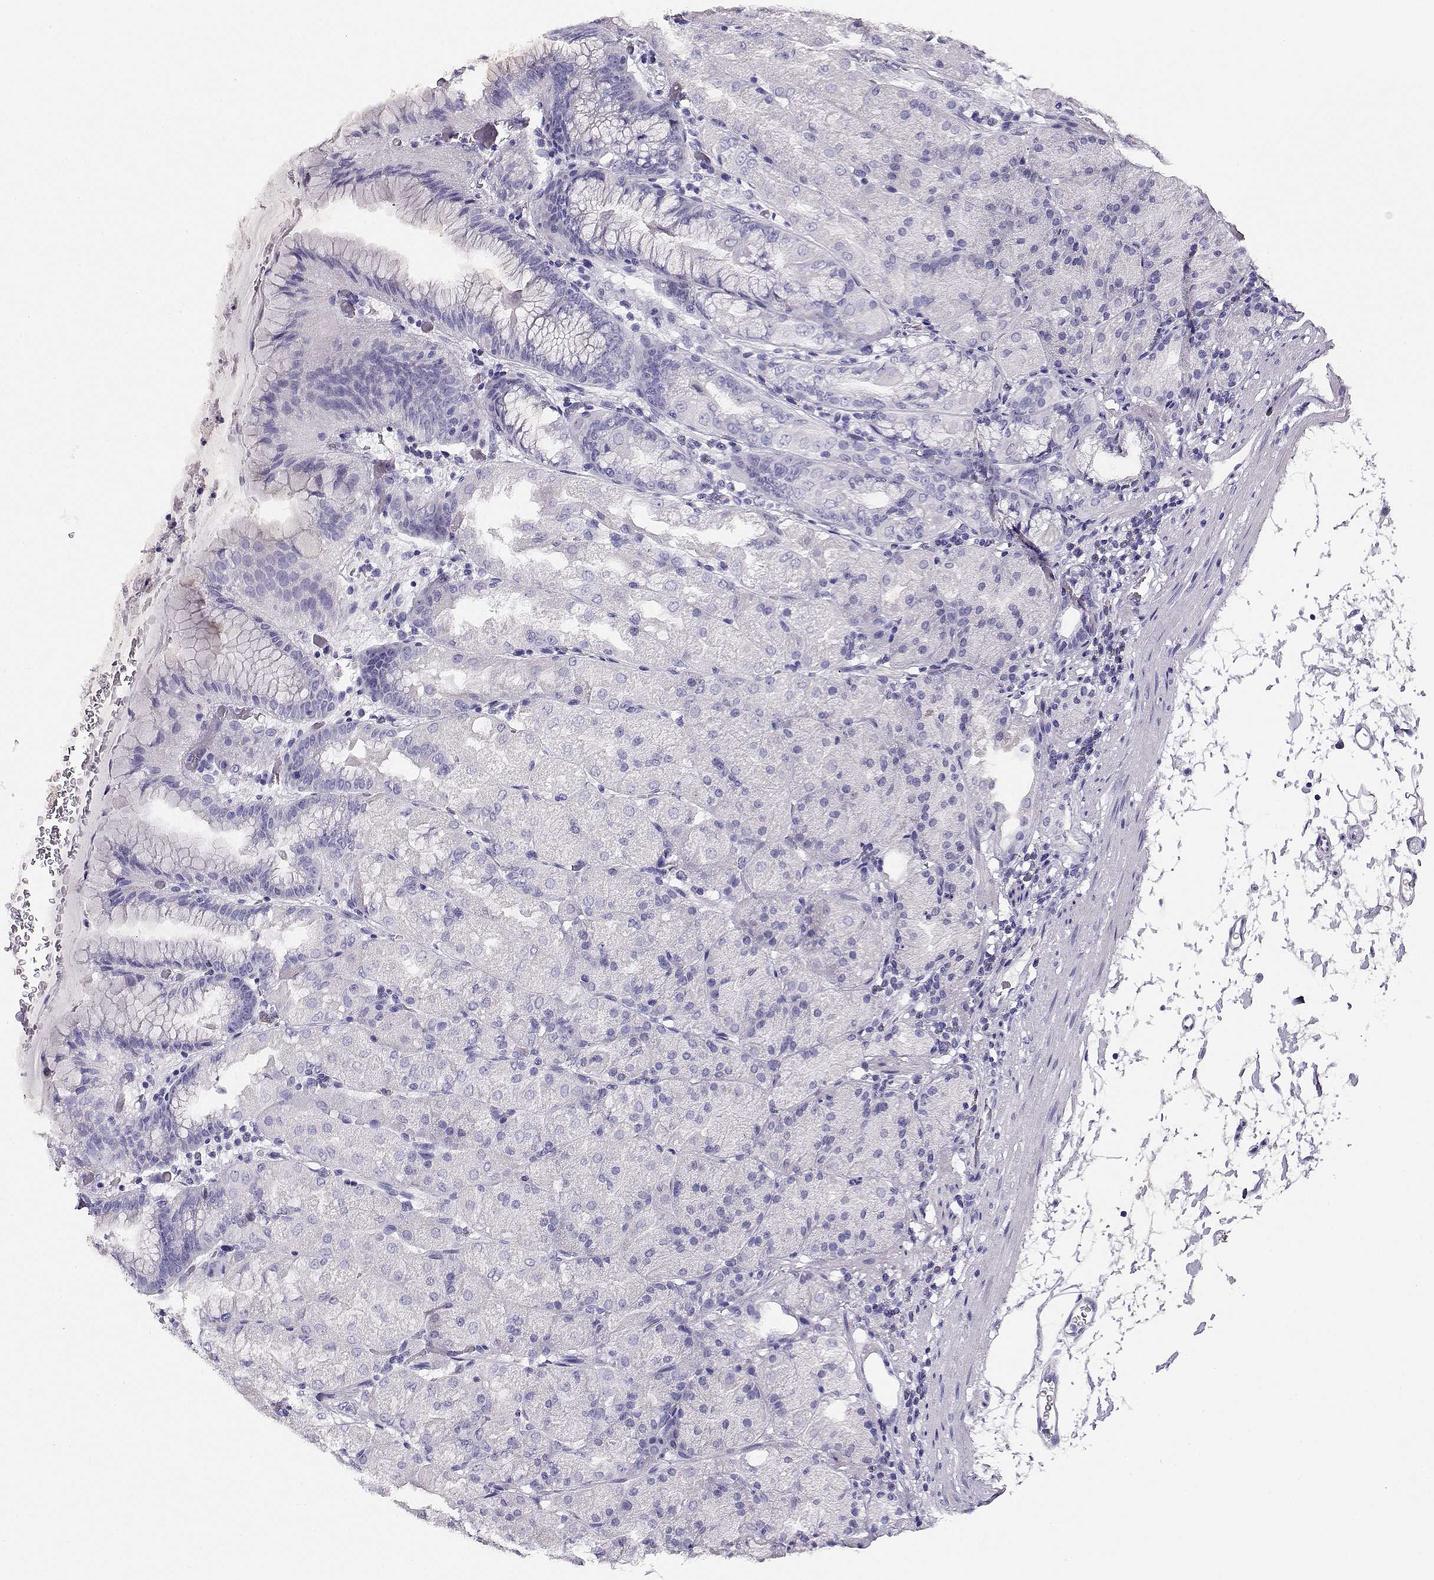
{"staining": {"intensity": "negative", "quantity": "none", "location": "none"}, "tissue": "stomach", "cell_type": "Glandular cells", "image_type": "normal", "snomed": [{"axis": "morphology", "description": "Normal tissue, NOS"}, {"axis": "topography", "description": "Stomach, upper"}, {"axis": "topography", "description": "Stomach"}, {"axis": "topography", "description": "Stomach, lower"}], "caption": "Immunohistochemistry (IHC) of normal stomach reveals no staining in glandular cells.", "gene": "CRX", "patient": {"sex": "male", "age": 62}}